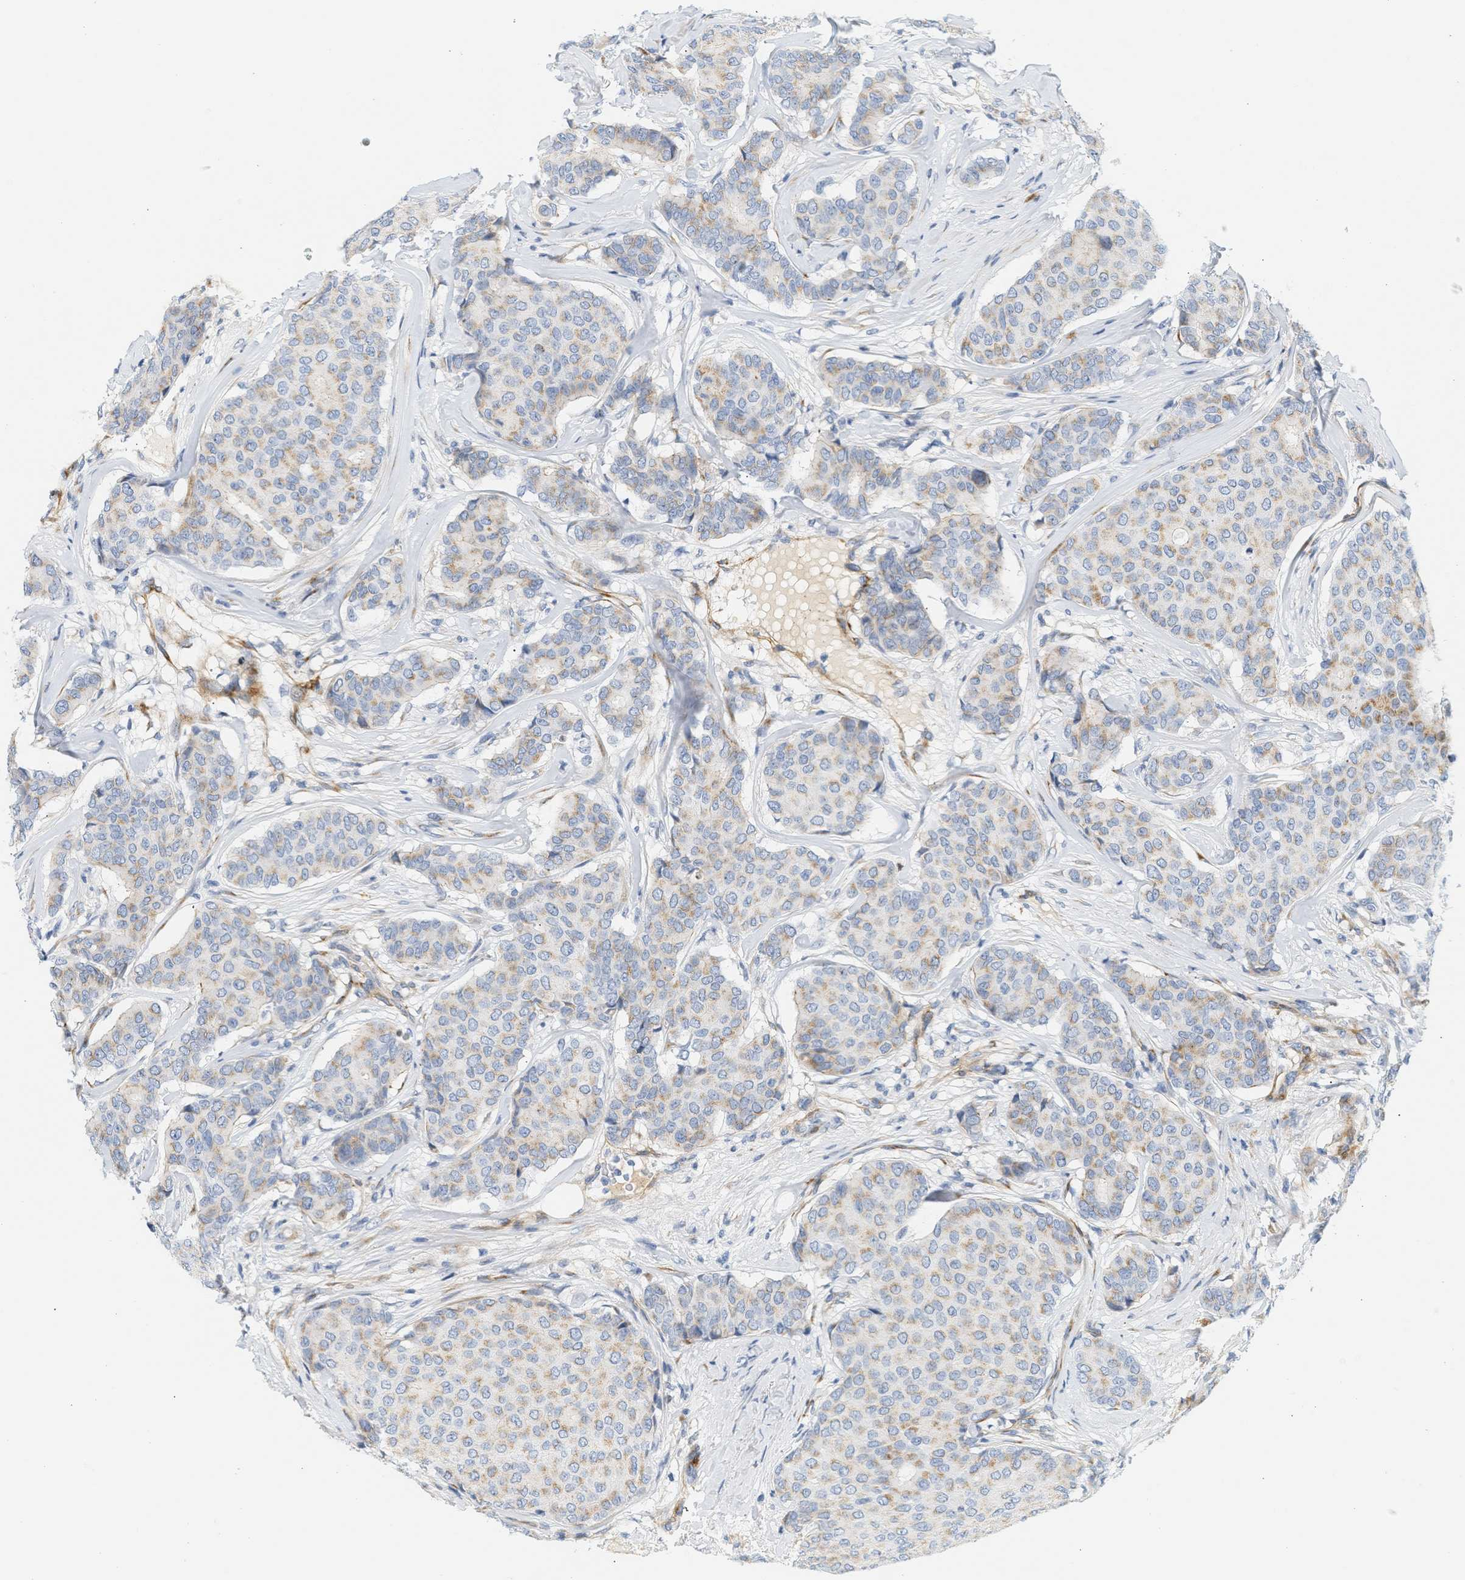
{"staining": {"intensity": "moderate", "quantity": "25%-75%", "location": "cytoplasmic/membranous"}, "tissue": "breast cancer", "cell_type": "Tumor cells", "image_type": "cancer", "snomed": [{"axis": "morphology", "description": "Duct carcinoma"}, {"axis": "topography", "description": "Breast"}], "caption": "A brown stain highlights moderate cytoplasmic/membranous positivity of a protein in breast cancer tumor cells.", "gene": "SLC30A7", "patient": {"sex": "female", "age": 75}}